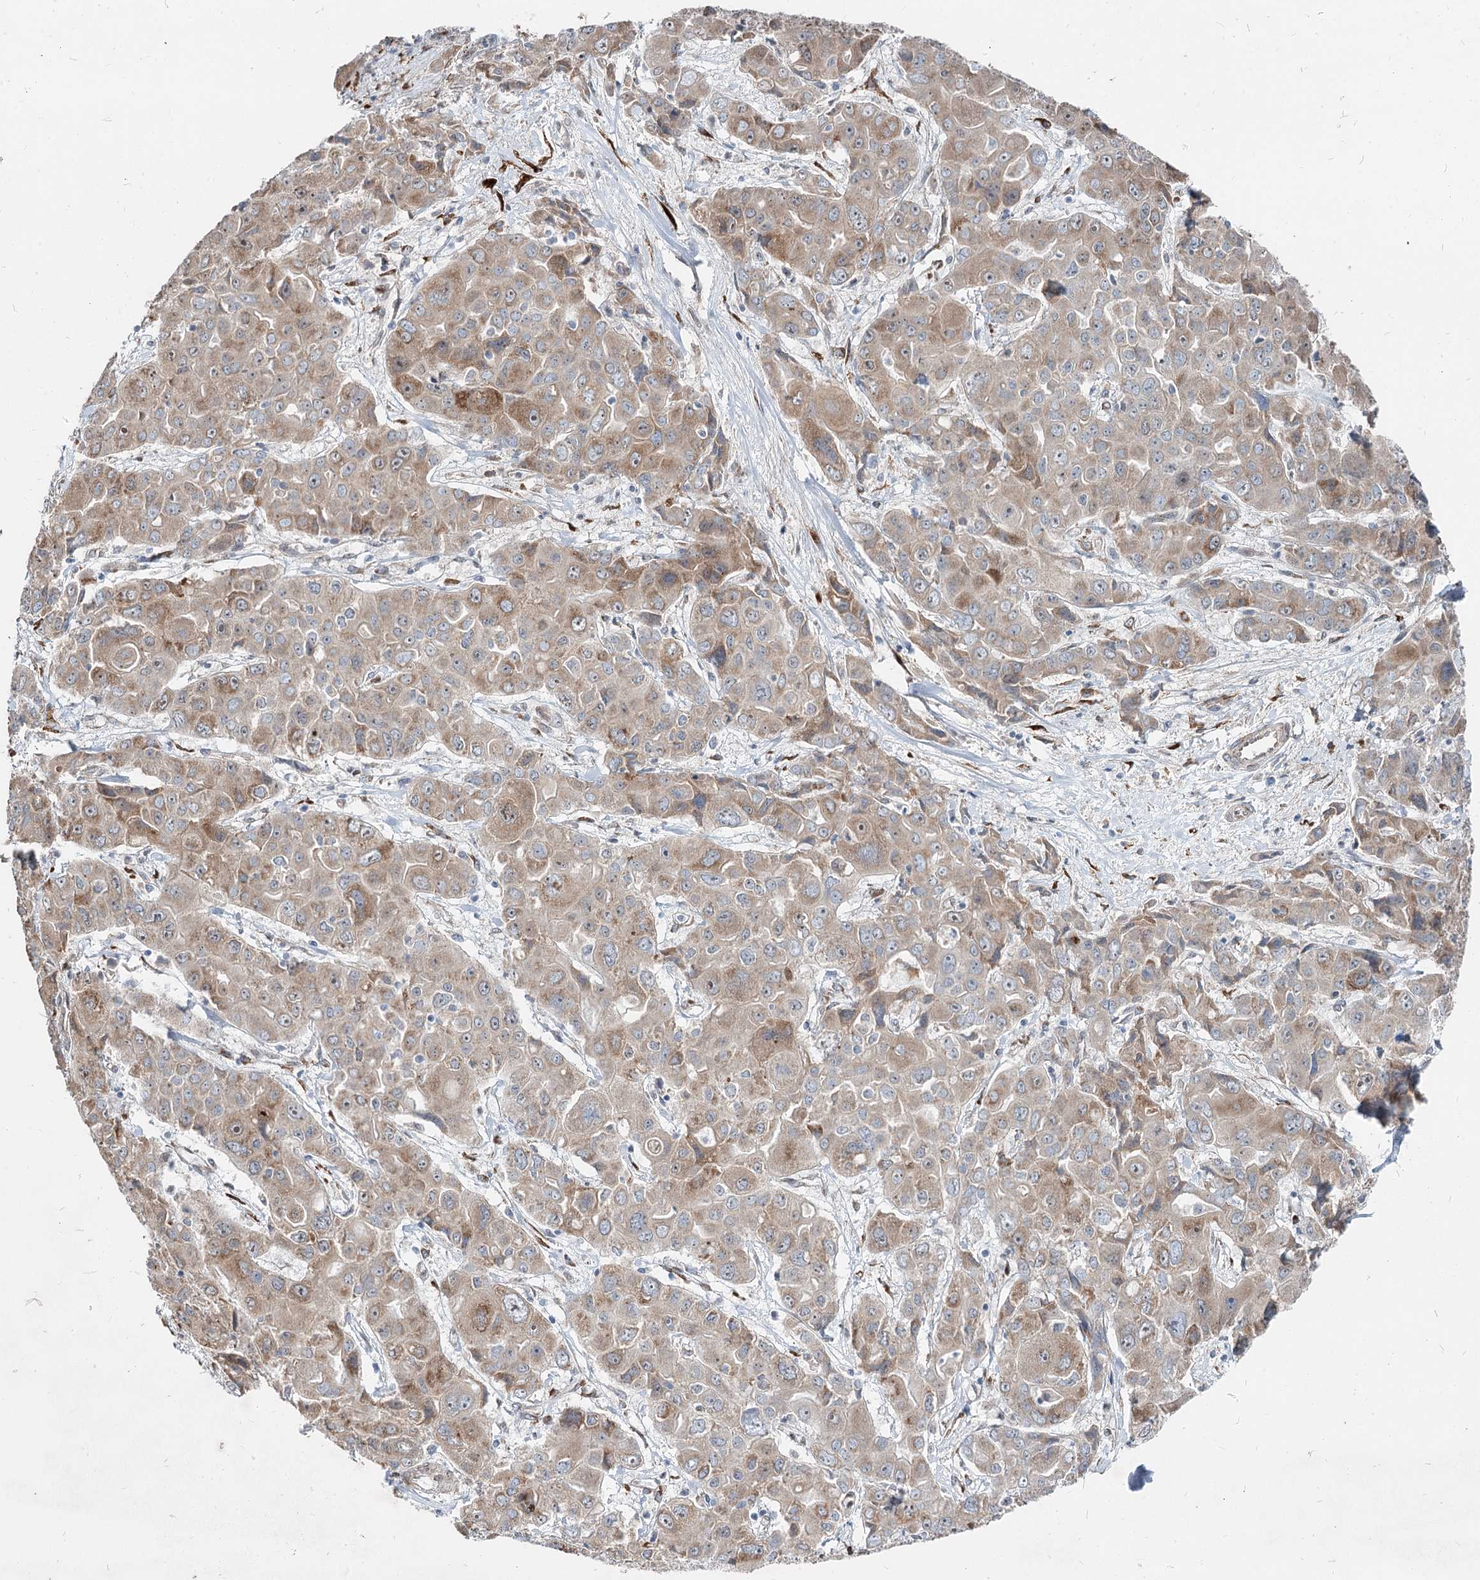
{"staining": {"intensity": "weak", "quantity": "25%-75%", "location": "cytoplasmic/membranous"}, "tissue": "liver cancer", "cell_type": "Tumor cells", "image_type": "cancer", "snomed": [{"axis": "morphology", "description": "Cholangiocarcinoma"}, {"axis": "topography", "description": "Liver"}], "caption": "Immunohistochemistry (IHC) staining of liver cancer, which displays low levels of weak cytoplasmic/membranous staining in approximately 25%-75% of tumor cells indicating weak cytoplasmic/membranous protein positivity. The staining was performed using DAB (brown) for protein detection and nuclei were counterstained in hematoxylin (blue).", "gene": "SPART", "patient": {"sex": "male", "age": 67}}